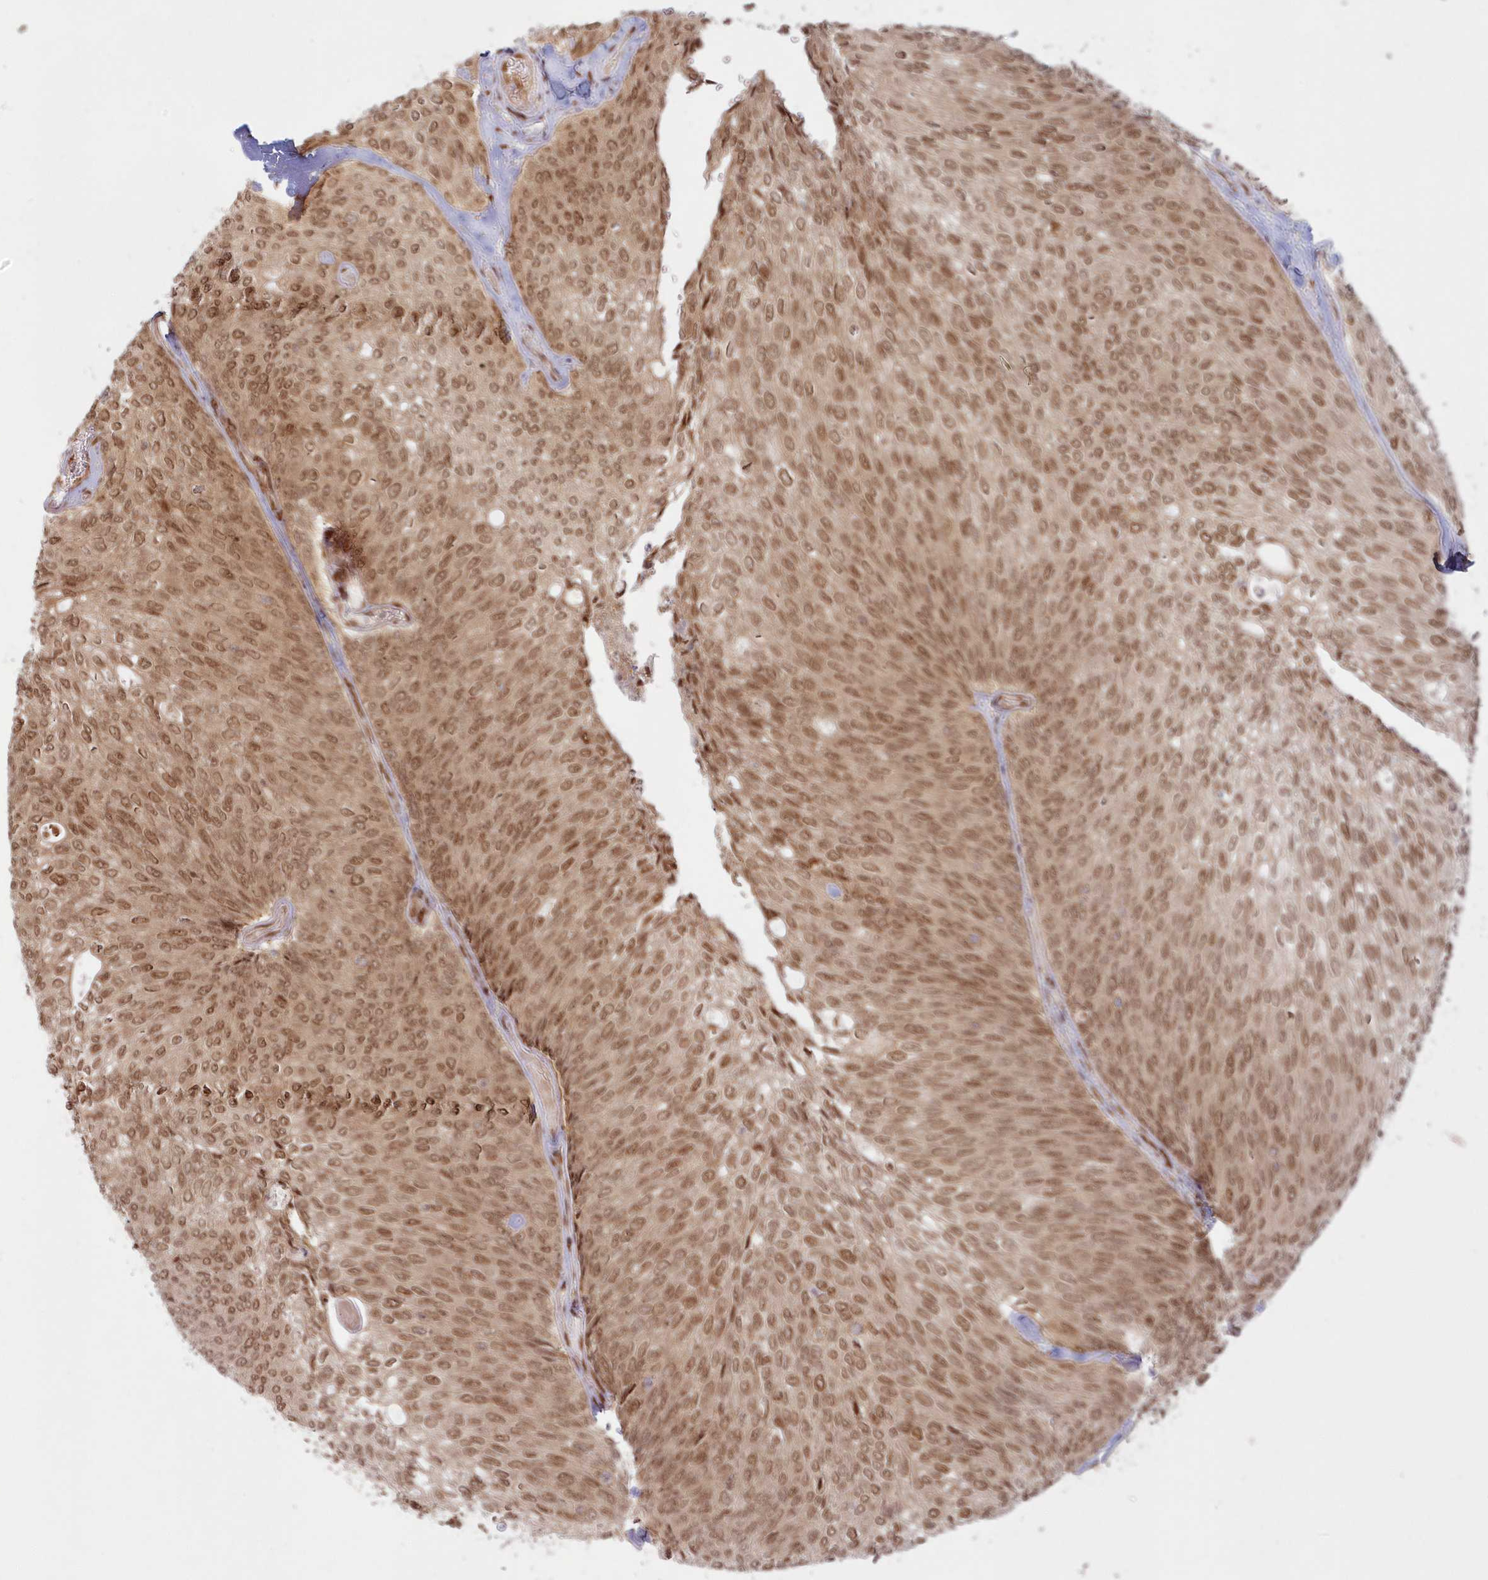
{"staining": {"intensity": "moderate", "quantity": ">75%", "location": "cytoplasmic/membranous,nuclear"}, "tissue": "urothelial cancer", "cell_type": "Tumor cells", "image_type": "cancer", "snomed": [{"axis": "morphology", "description": "Urothelial carcinoma, Low grade"}, {"axis": "topography", "description": "Urinary bladder"}], "caption": "This photomicrograph reveals immunohistochemistry staining of human urothelial carcinoma (low-grade), with medium moderate cytoplasmic/membranous and nuclear positivity in about >75% of tumor cells.", "gene": "TOGARAM2", "patient": {"sex": "female", "age": 79}}